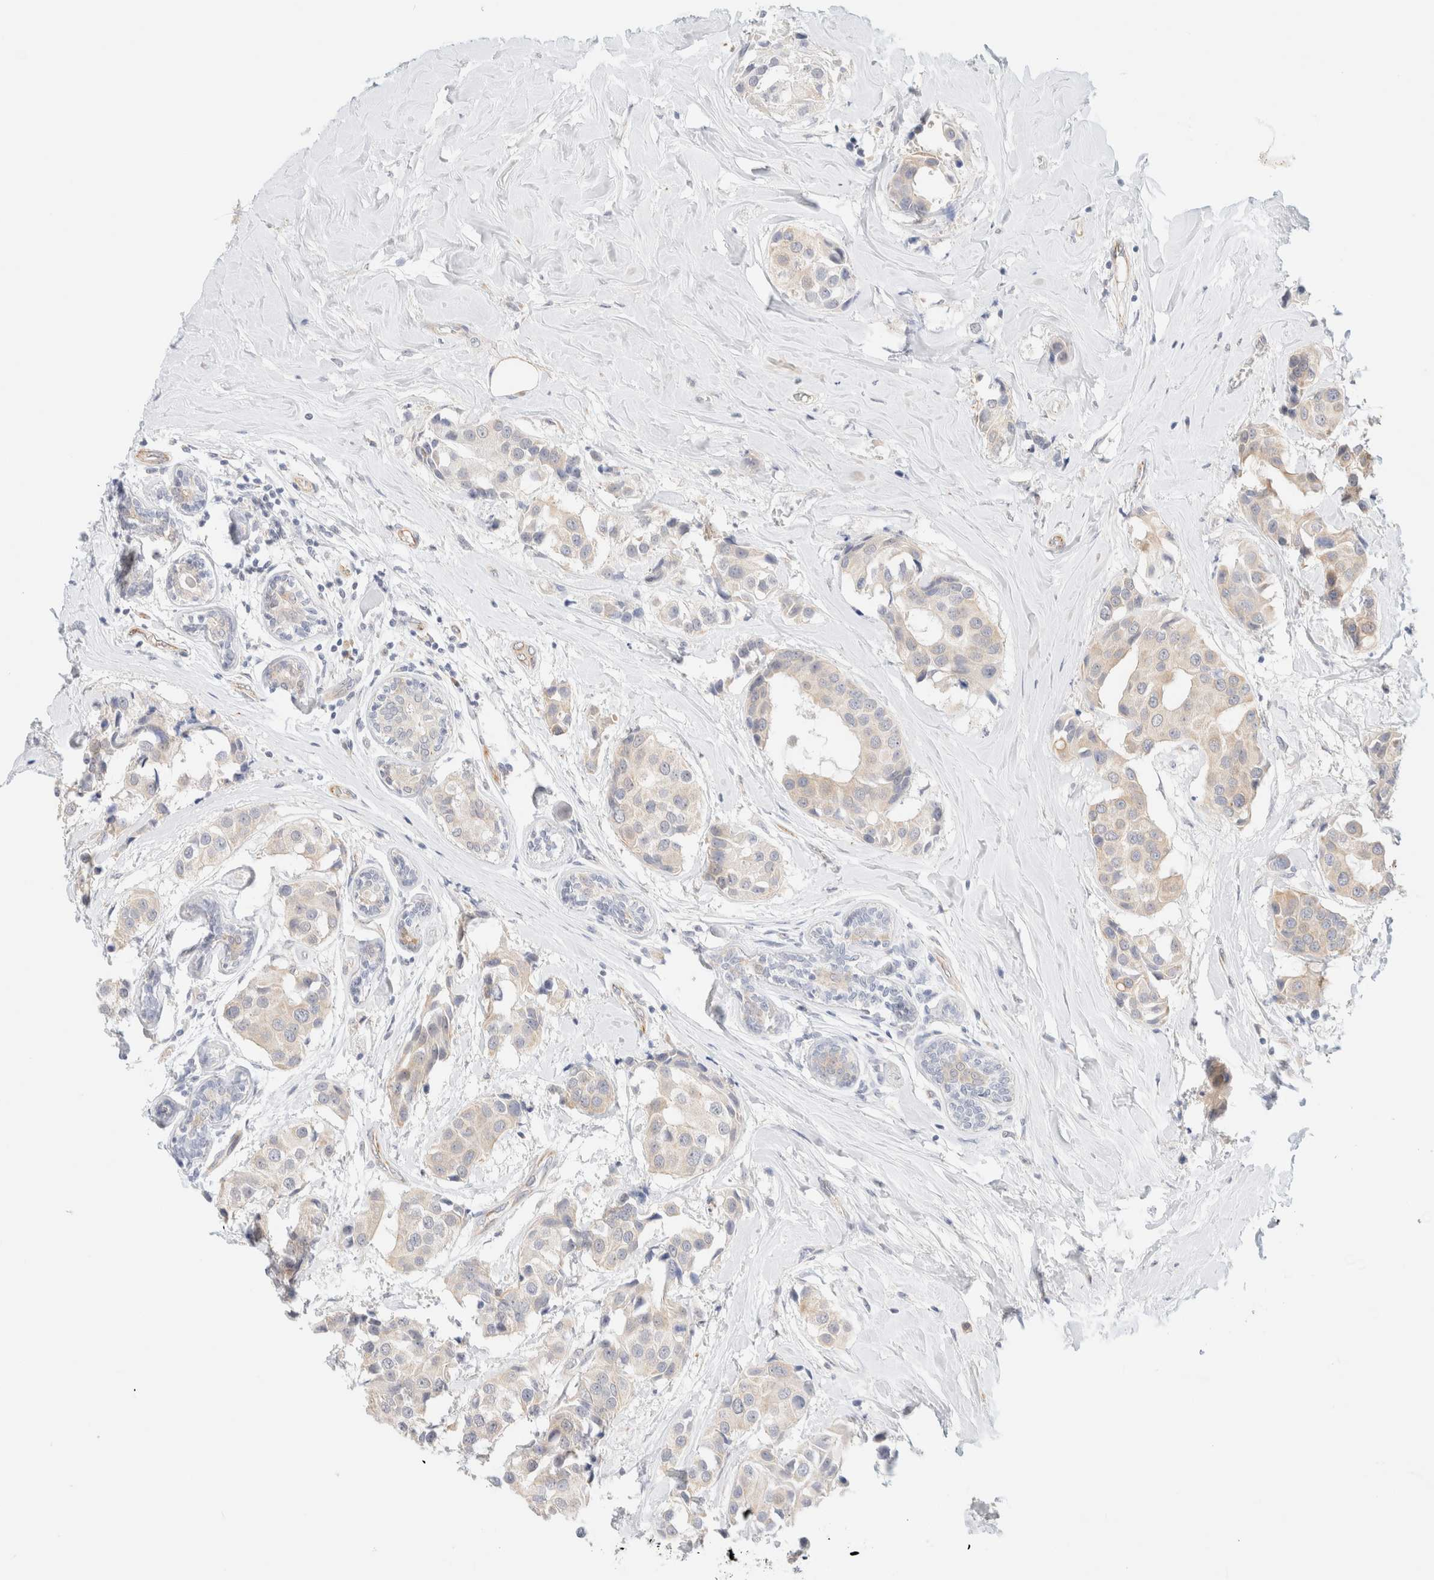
{"staining": {"intensity": "weak", "quantity": "<25%", "location": "cytoplasmic/membranous"}, "tissue": "breast cancer", "cell_type": "Tumor cells", "image_type": "cancer", "snomed": [{"axis": "morphology", "description": "Normal tissue, NOS"}, {"axis": "morphology", "description": "Duct carcinoma"}, {"axis": "topography", "description": "Breast"}], "caption": "IHC image of breast intraductal carcinoma stained for a protein (brown), which demonstrates no positivity in tumor cells. (DAB IHC, high magnification).", "gene": "UNC13B", "patient": {"sex": "female", "age": 39}}